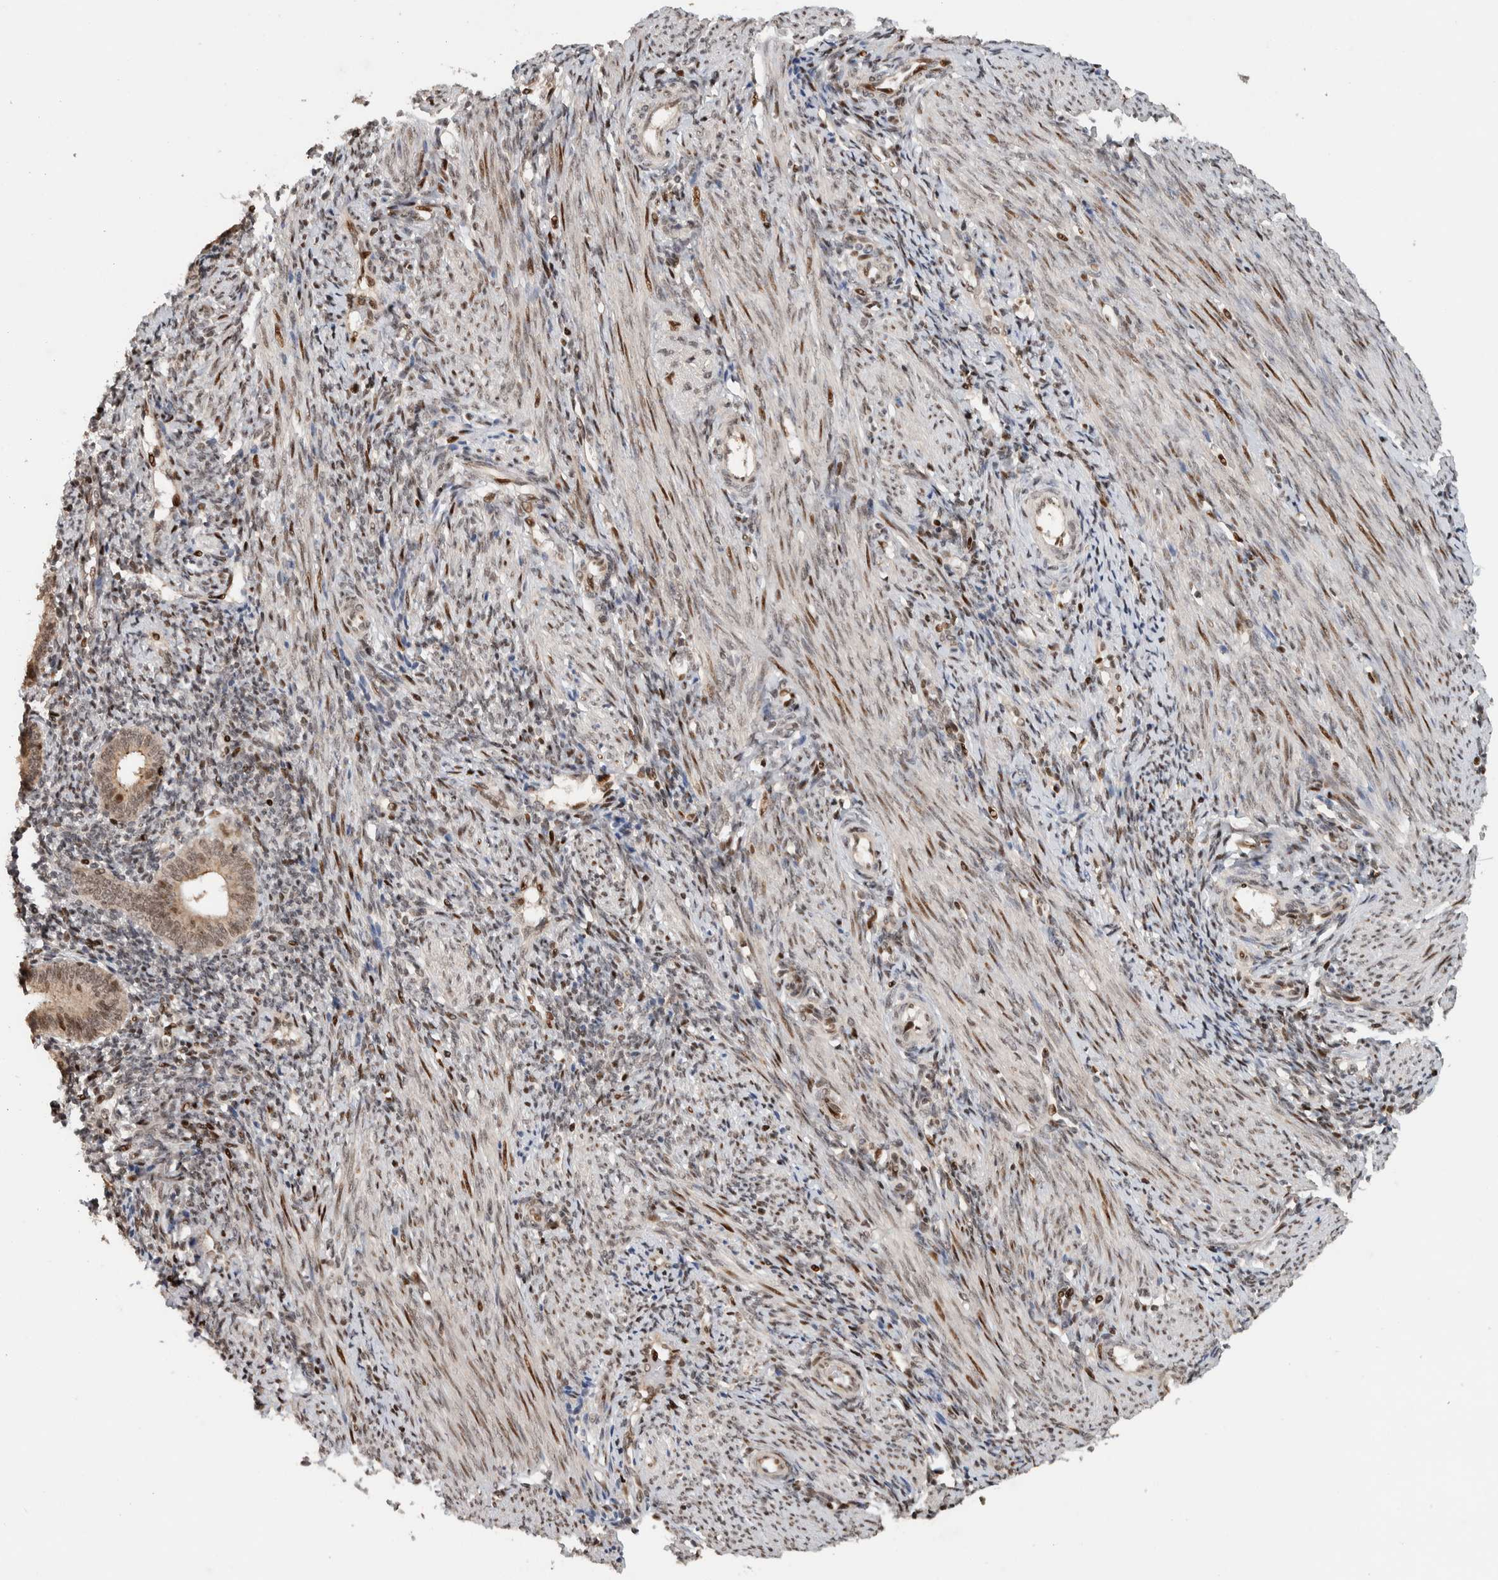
{"staining": {"intensity": "moderate", "quantity": "25%-75%", "location": "nuclear"}, "tissue": "endometrium", "cell_type": "Cells in endometrial stroma", "image_type": "normal", "snomed": [{"axis": "morphology", "description": "Normal tissue, NOS"}, {"axis": "topography", "description": "Uterus"}, {"axis": "topography", "description": "Endometrium"}], "caption": "Brown immunohistochemical staining in benign endometrium shows moderate nuclear positivity in about 25%-75% of cells in endometrial stroma.", "gene": "ZNF521", "patient": {"sex": "female", "age": 33}}